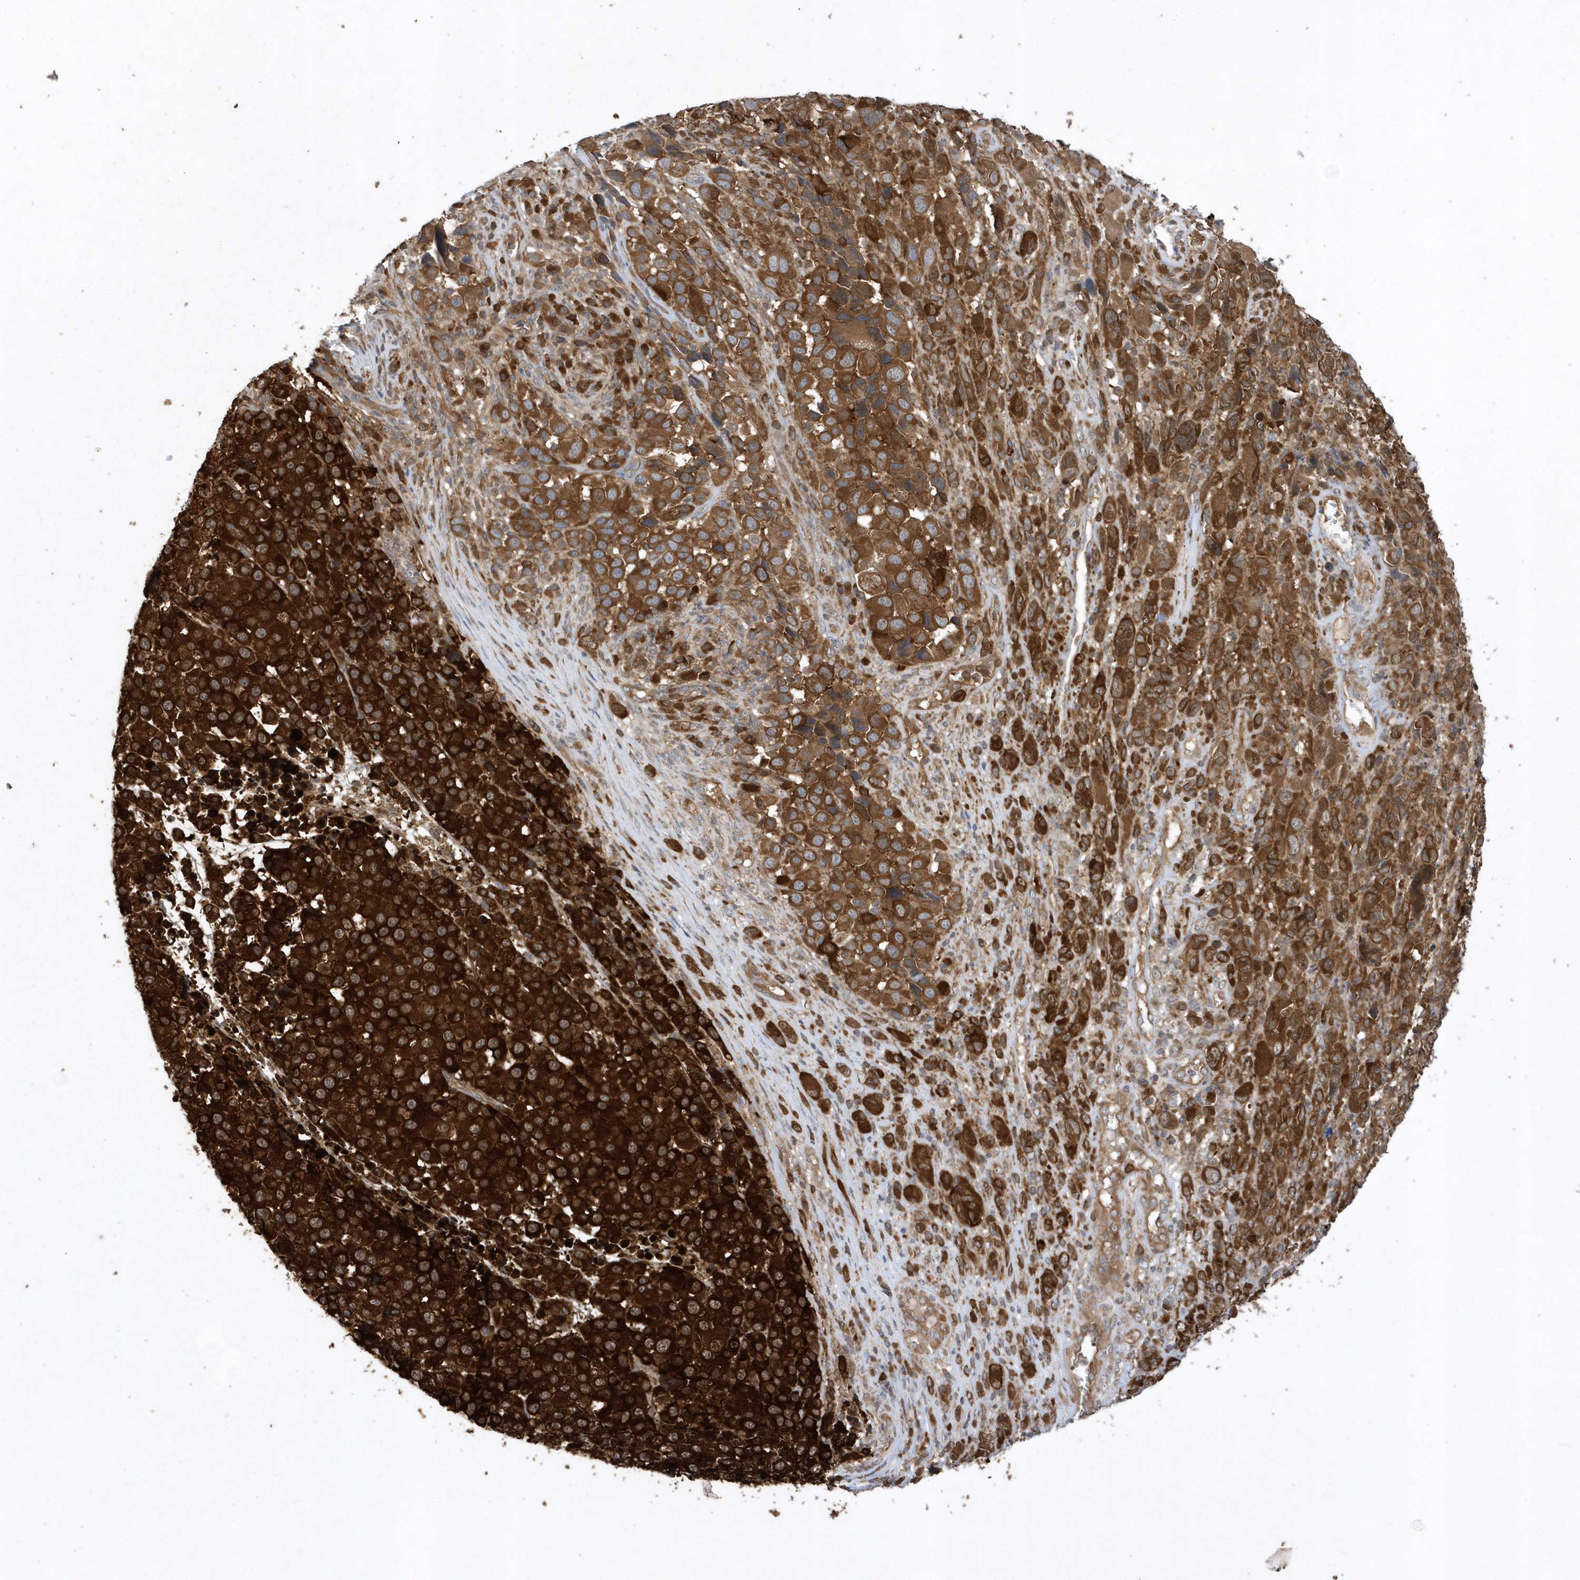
{"staining": {"intensity": "strong", "quantity": ">75%", "location": "cytoplasmic/membranous"}, "tissue": "melanoma", "cell_type": "Tumor cells", "image_type": "cancer", "snomed": [{"axis": "morphology", "description": "Malignant melanoma, NOS"}, {"axis": "topography", "description": "Skin of trunk"}], "caption": "Malignant melanoma stained with DAB immunohistochemistry (IHC) demonstrates high levels of strong cytoplasmic/membranous expression in approximately >75% of tumor cells. Nuclei are stained in blue.", "gene": "PAICS", "patient": {"sex": "male", "age": 71}}